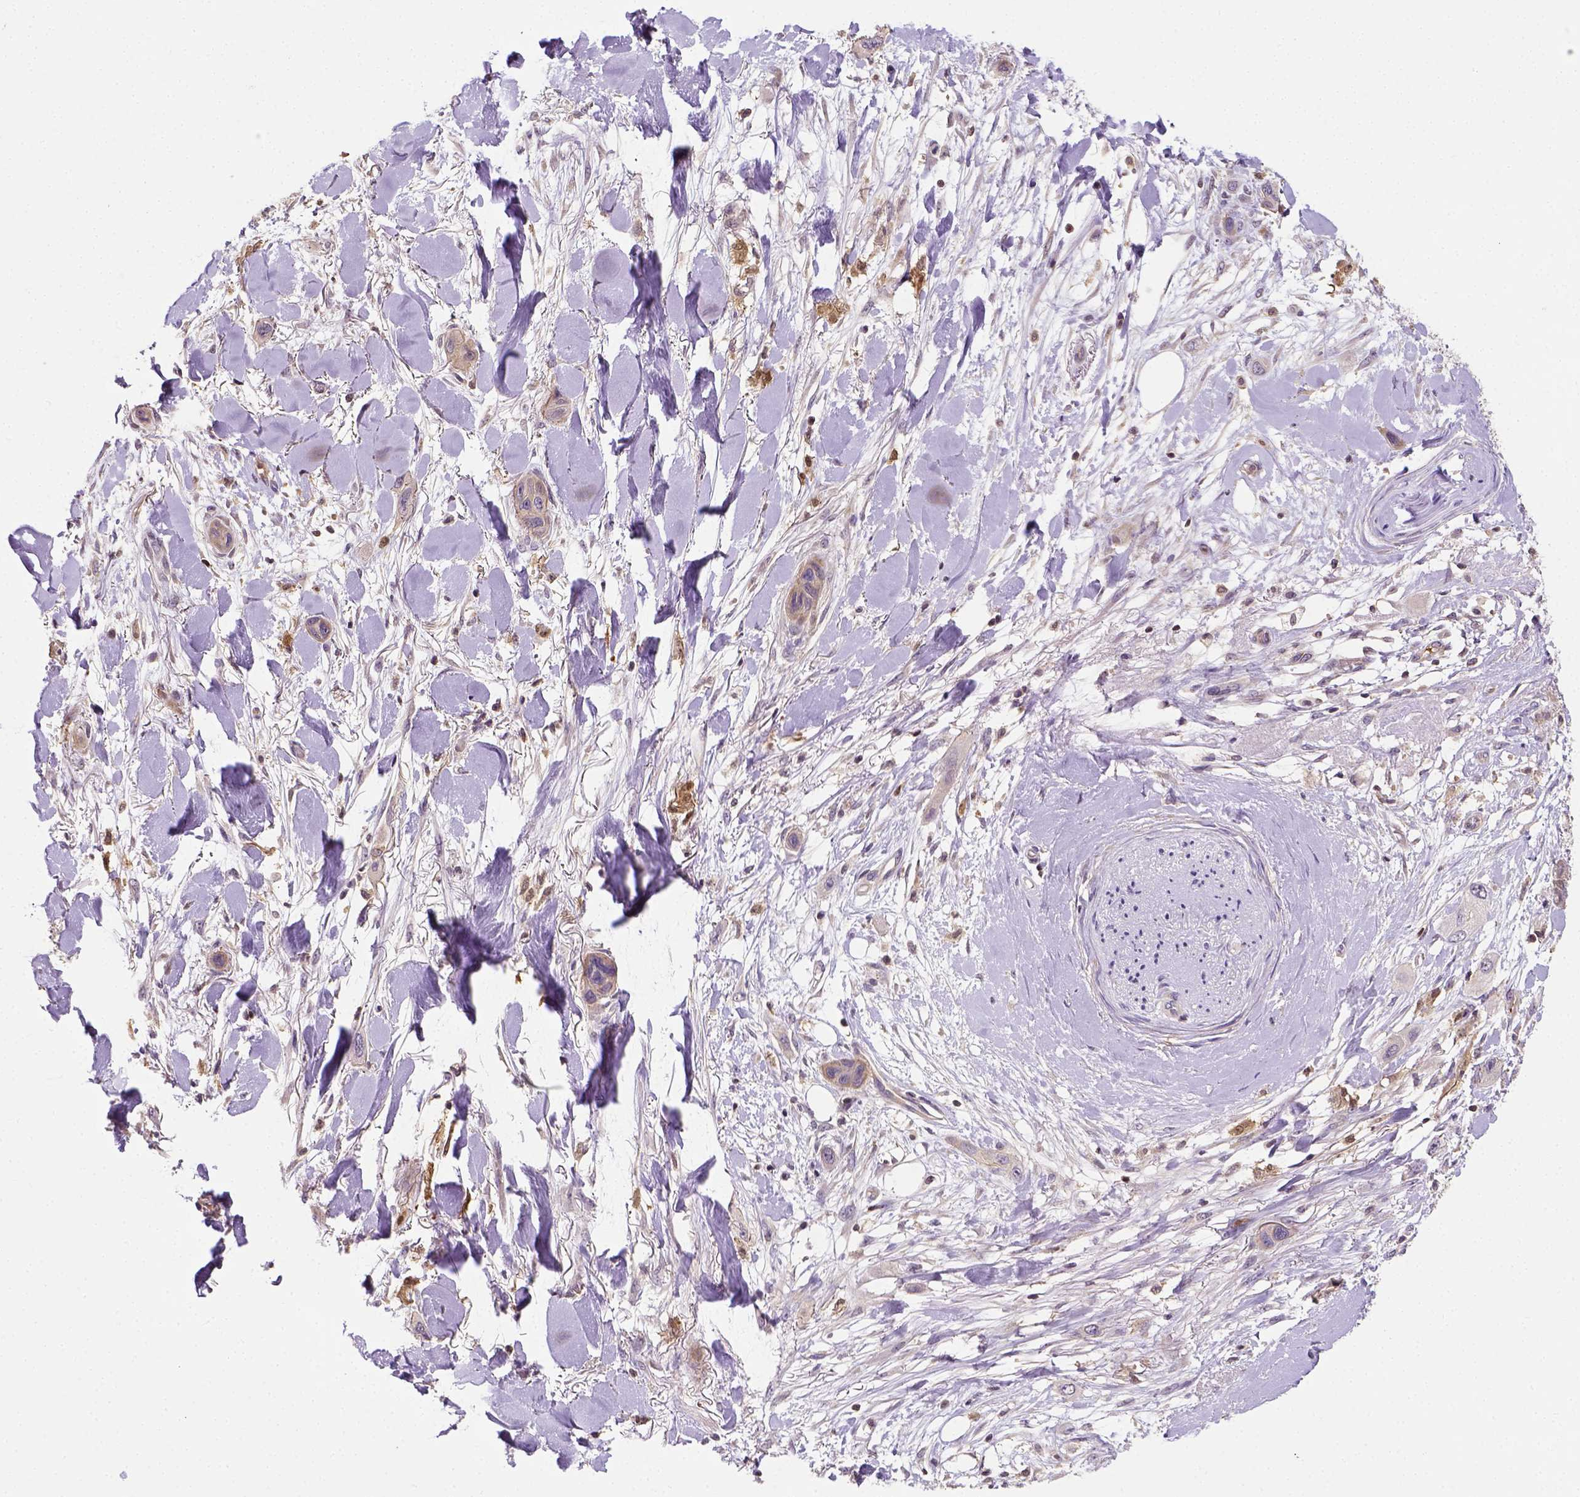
{"staining": {"intensity": "weak", "quantity": "25%-75%", "location": "cytoplasmic/membranous"}, "tissue": "skin cancer", "cell_type": "Tumor cells", "image_type": "cancer", "snomed": [{"axis": "morphology", "description": "Squamous cell carcinoma, NOS"}, {"axis": "topography", "description": "Skin"}], "caption": "Immunohistochemical staining of human skin cancer (squamous cell carcinoma) displays low levels of weak cytoplasmic/membranous protein positivity in about 25%-75% of tumor cells. (IHC, brightfield microscopy, high magnification).", "gene": "MATK", "patient": {"sex": "male", "age": 79}}